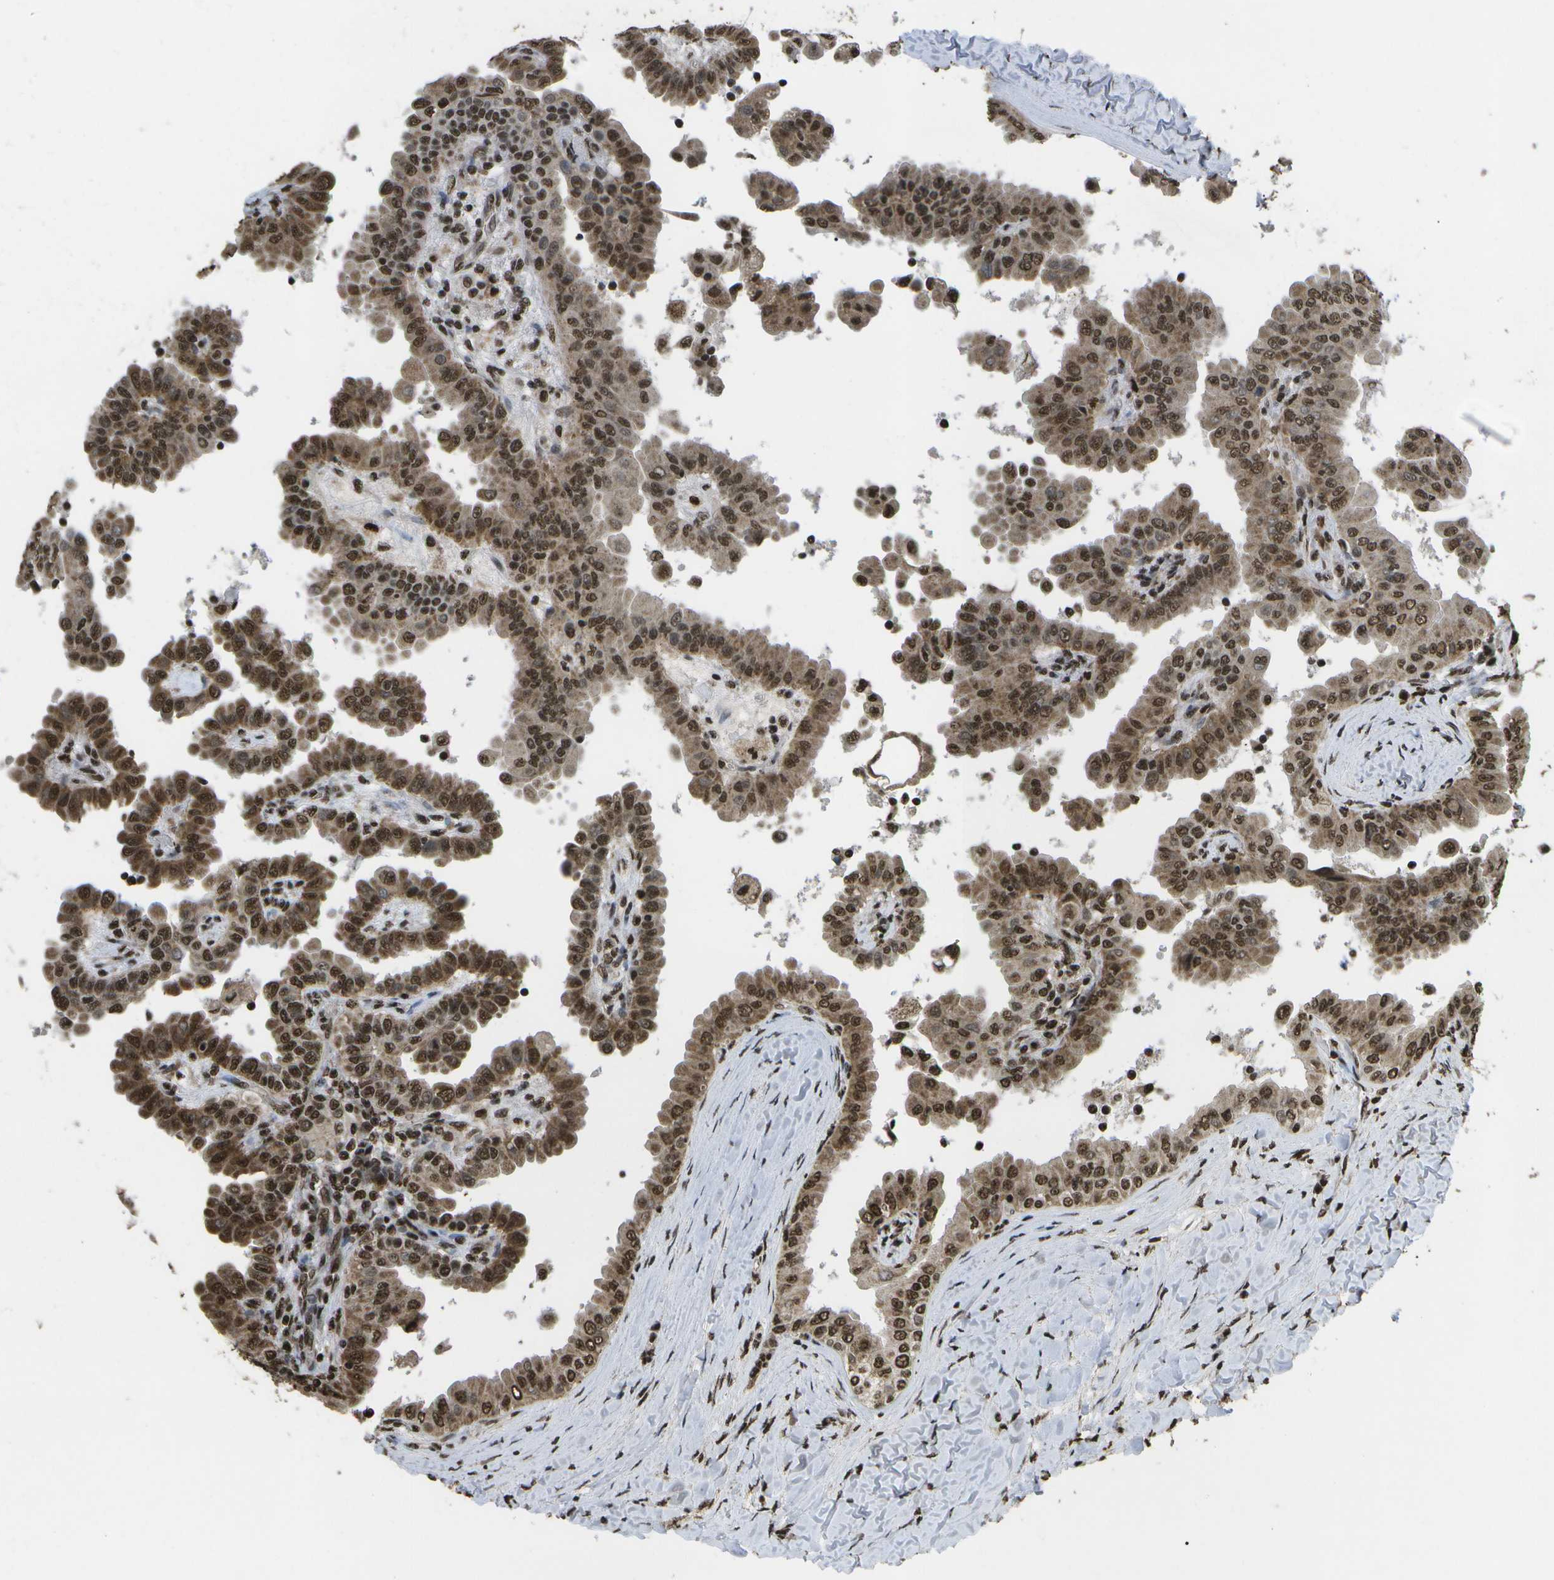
{"staining": {"intensity": "moderate", "quantity": ">75%", "location": "cytoplasmic/membranous,nuclear"}, "tissue": "thyroid cancer", "cell_type": "Tumor cells", "image_type": "cancer", "snomed": [{"axis": "morphology", "description": "Papillary adenocarcinoma, NOS"}, {"axis": "topography", "description": "Thyroid gland"}], "caption": "Immunohistochemistry (IHC) (DAB (3,3'-diaminobenzidine)) staining of thyroid papillary adenocarcinoma displays moderate cytoplasmic/membranous and nuclear protein expression in approximately >75% of tumor cells. The staining was performed using DAB (3,3'-diaminobenzidine), with brown indicating positive protein expression. Nuclei are stained blue with hematoxylin.", "gene": "SPEN", "patient": {"sex": "male", "age": 33}}